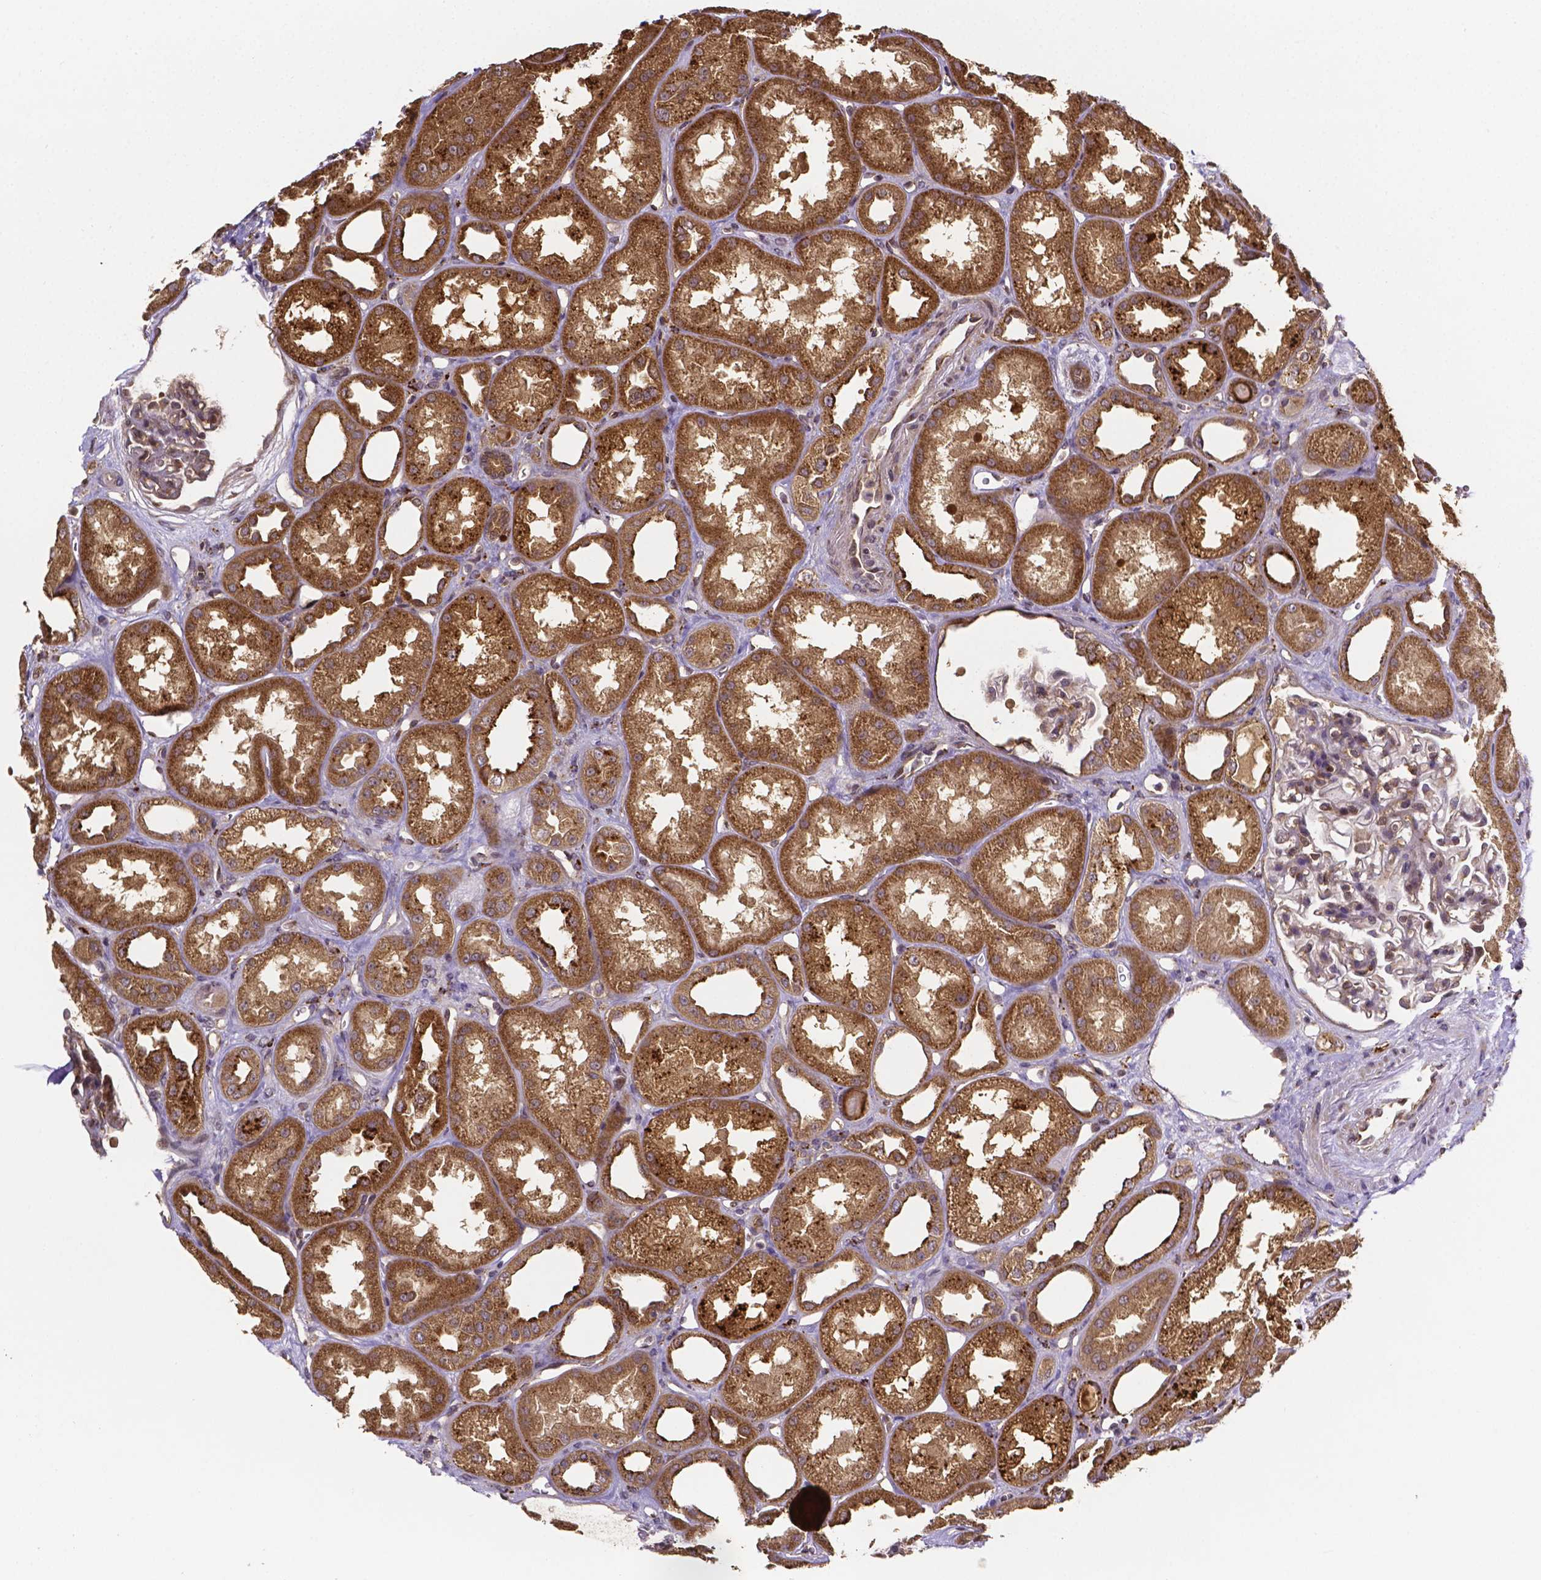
{"staining": {"intensity": "moderate", "quantity": "<25%", "location": "nuclear"}, "tissue": "kidney", "cell_type": "Cells in glomeruli", "image_type": "normal", "snomed": [{"axis": "morphology", "description": "Normal tissue, NOS"}, {"axis": "topography", "description": "Kidney"}], "caption": "Moderate nuclear positivity for a protein is appreciated in approximately <25% of cells in glomeruli of benign kidney using IHC.", "gene": "RNF123", "patient": {"sex": "male", "age": 61}}